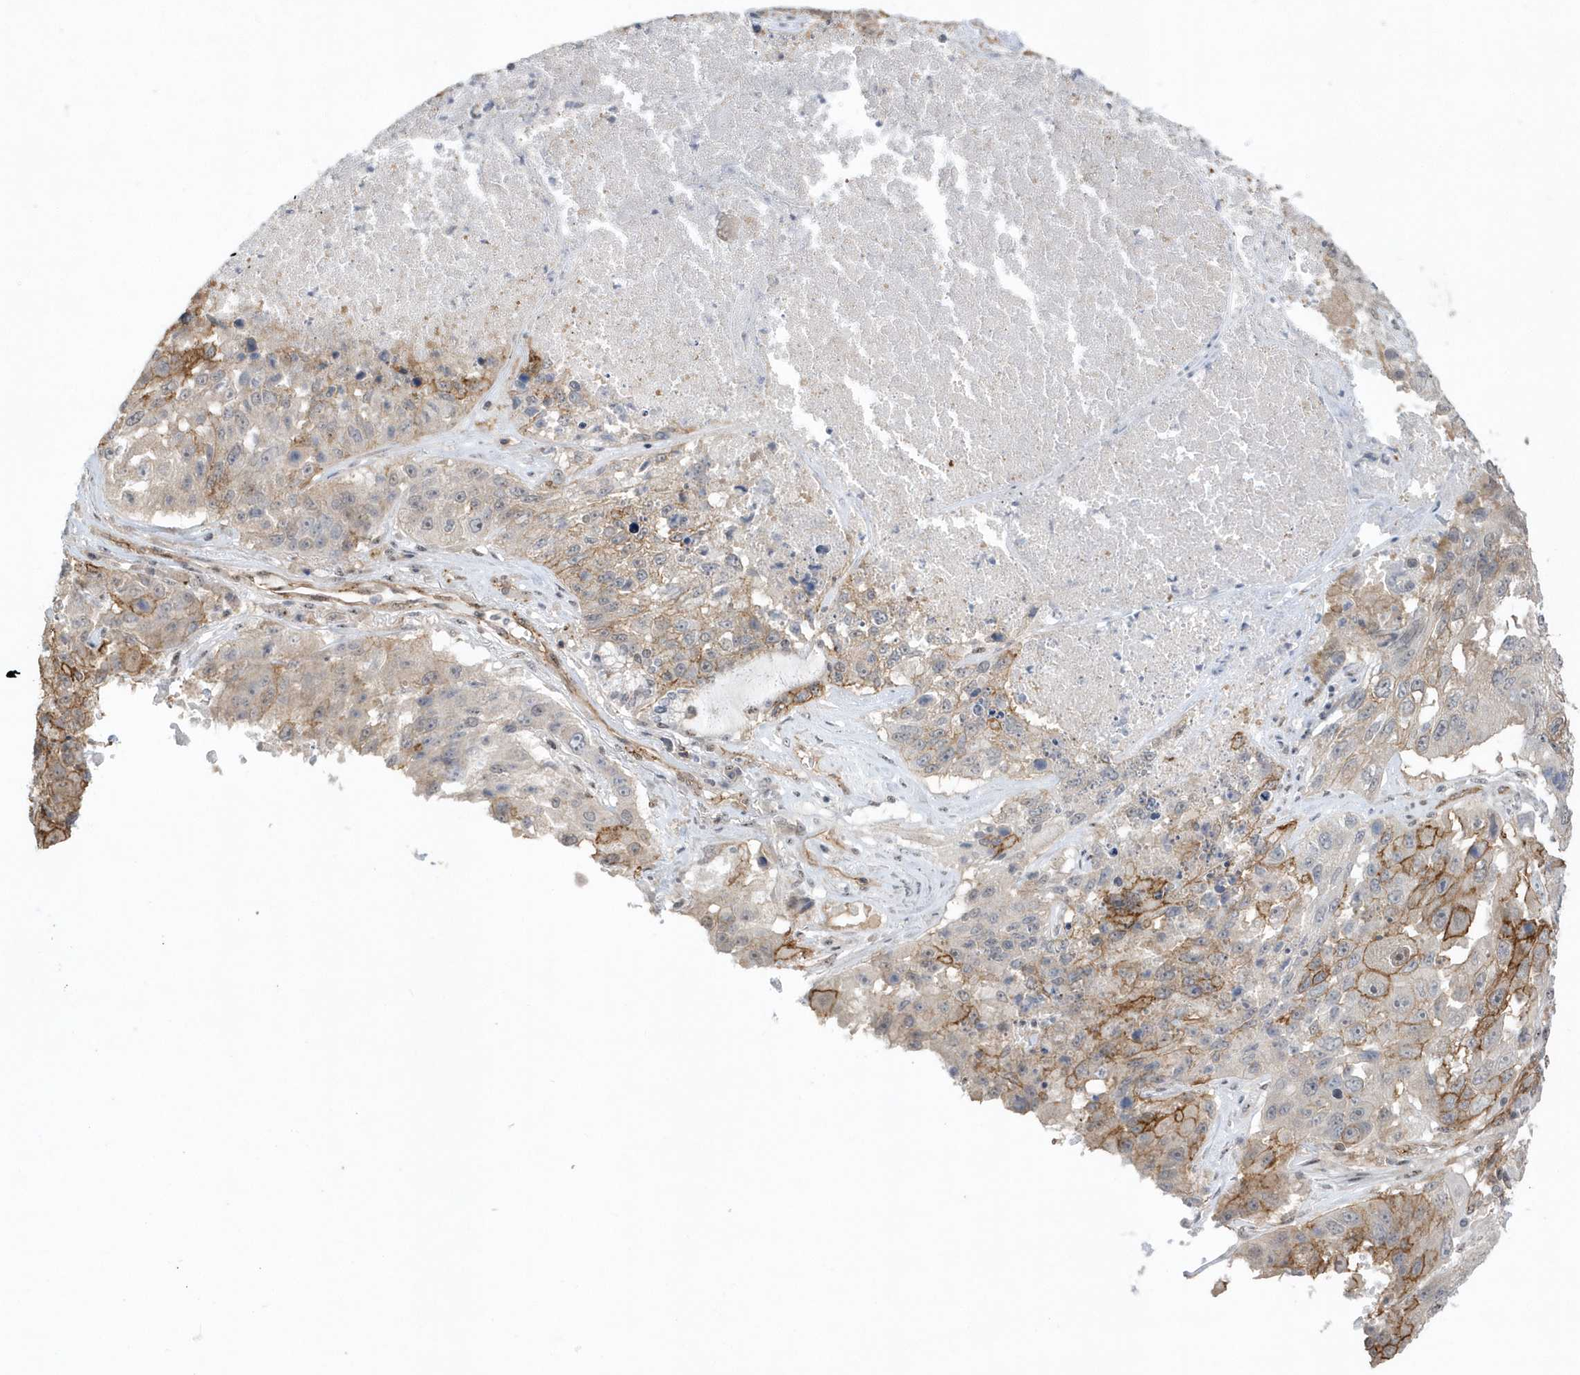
{"staining": {"intensity": "moderate", "quantity": "25%-75%", "location": "cytoplasmic/membranous"}, "tissue": "lung cancer", "cell_type": "Tumor cells", "image_type": "cancer", "snomed": [{"axis": "morphology", "description": "Squamous cell carcinoma, NOS"}, {"axis": "topography", "description": "Lung"}], "caption": "Human lung squamous cell carcinoma stained with a protein marker shows moderate staining in tumor cells.", "gene": "CRIP3", "patient": {"sex": "male", "age": 61}}